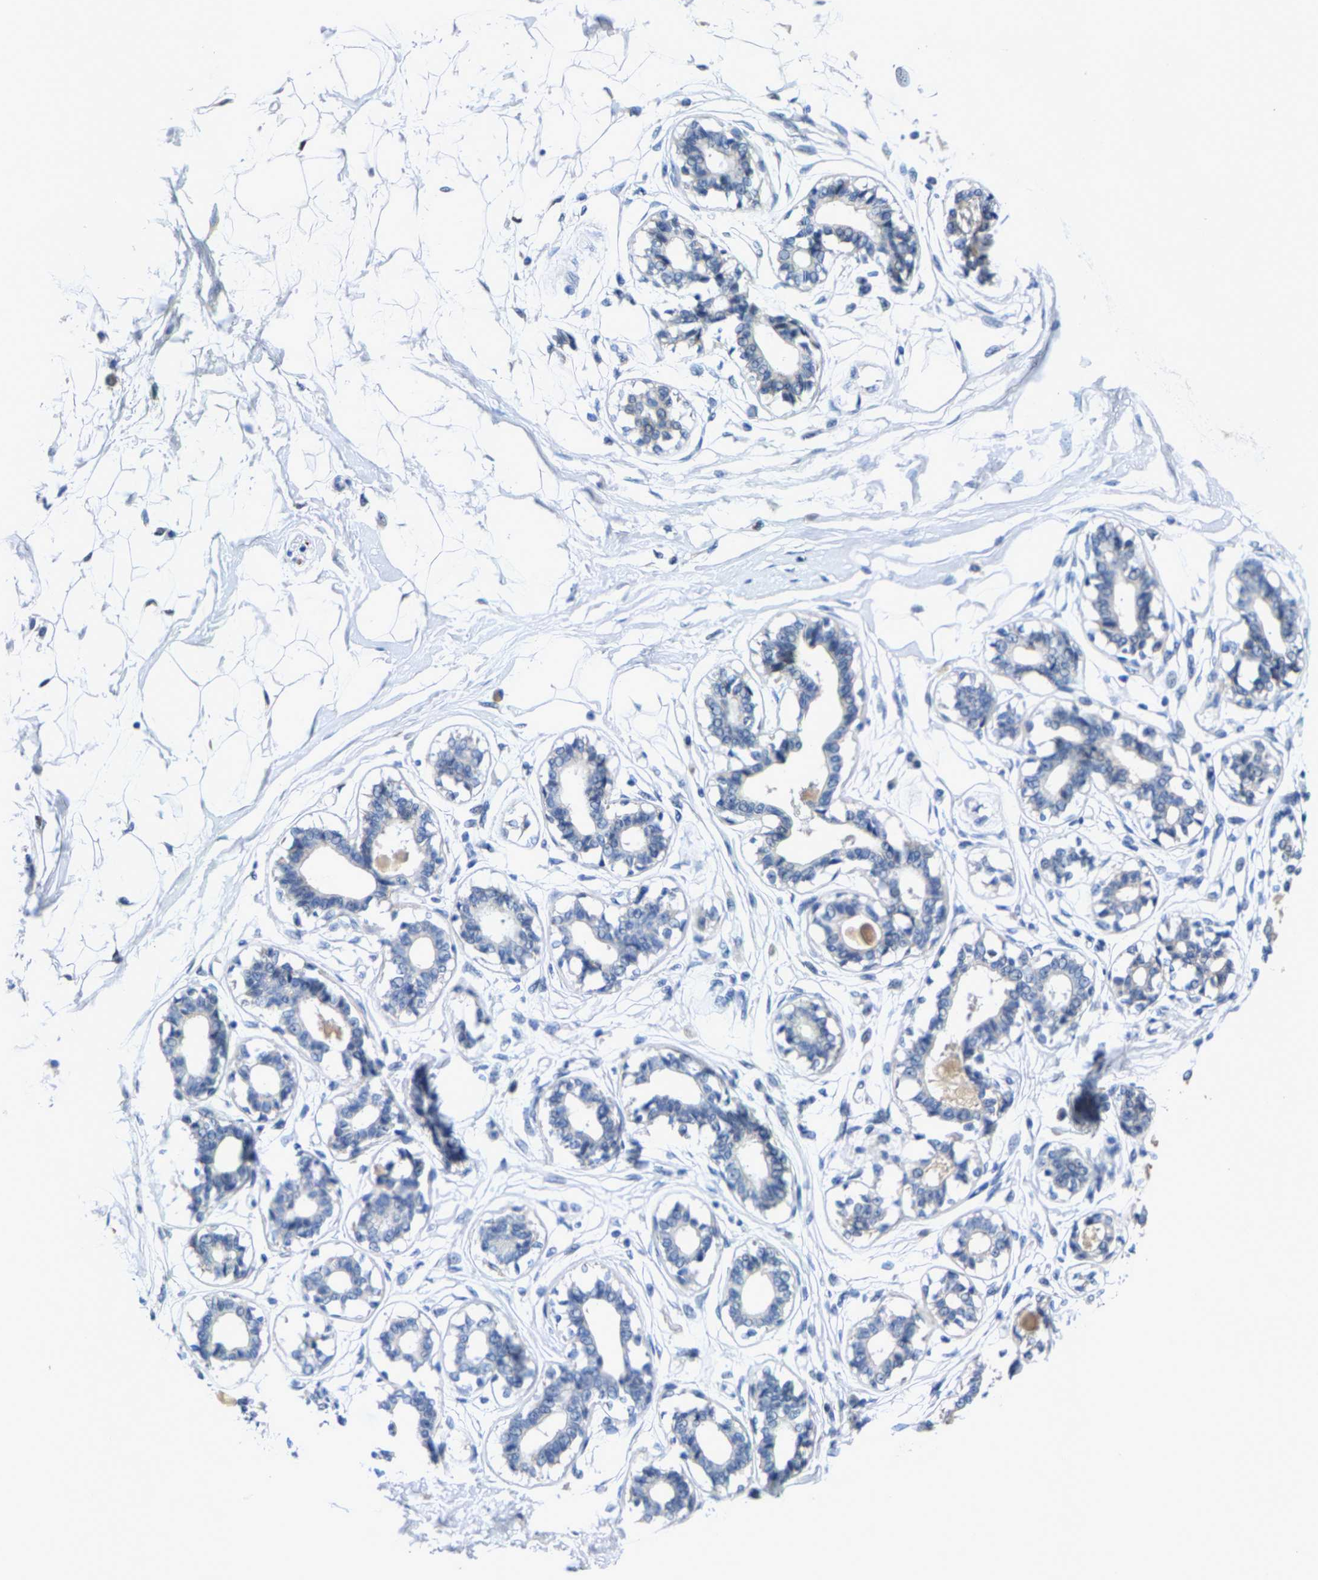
{"staining": {"intensity": "negative", "quantity": "none", "location": "none"}, "tissue": "breast", "cell_type": "Adipocytes", "image_type": "normal", "snomed": [{"axis": "morphology", "description": "Normal tissue, NOS"}, {"axis": "topography", "description": "Breast"}], "caption": "Immunohistochemistry (IHC) micrograph of benign breast: human breast stained with DAB (3,3'-diaminobenzidine) displays no significant protein positivity in adipocytes. (Stains: DAB (3,3'-diaminobenzidine) IHC with hematoxylin counter stain, Microscopy: brightfield microscopy at high magnification).", "gene": "KLHL1", "patient": {"sex": "female", "age": 45}}